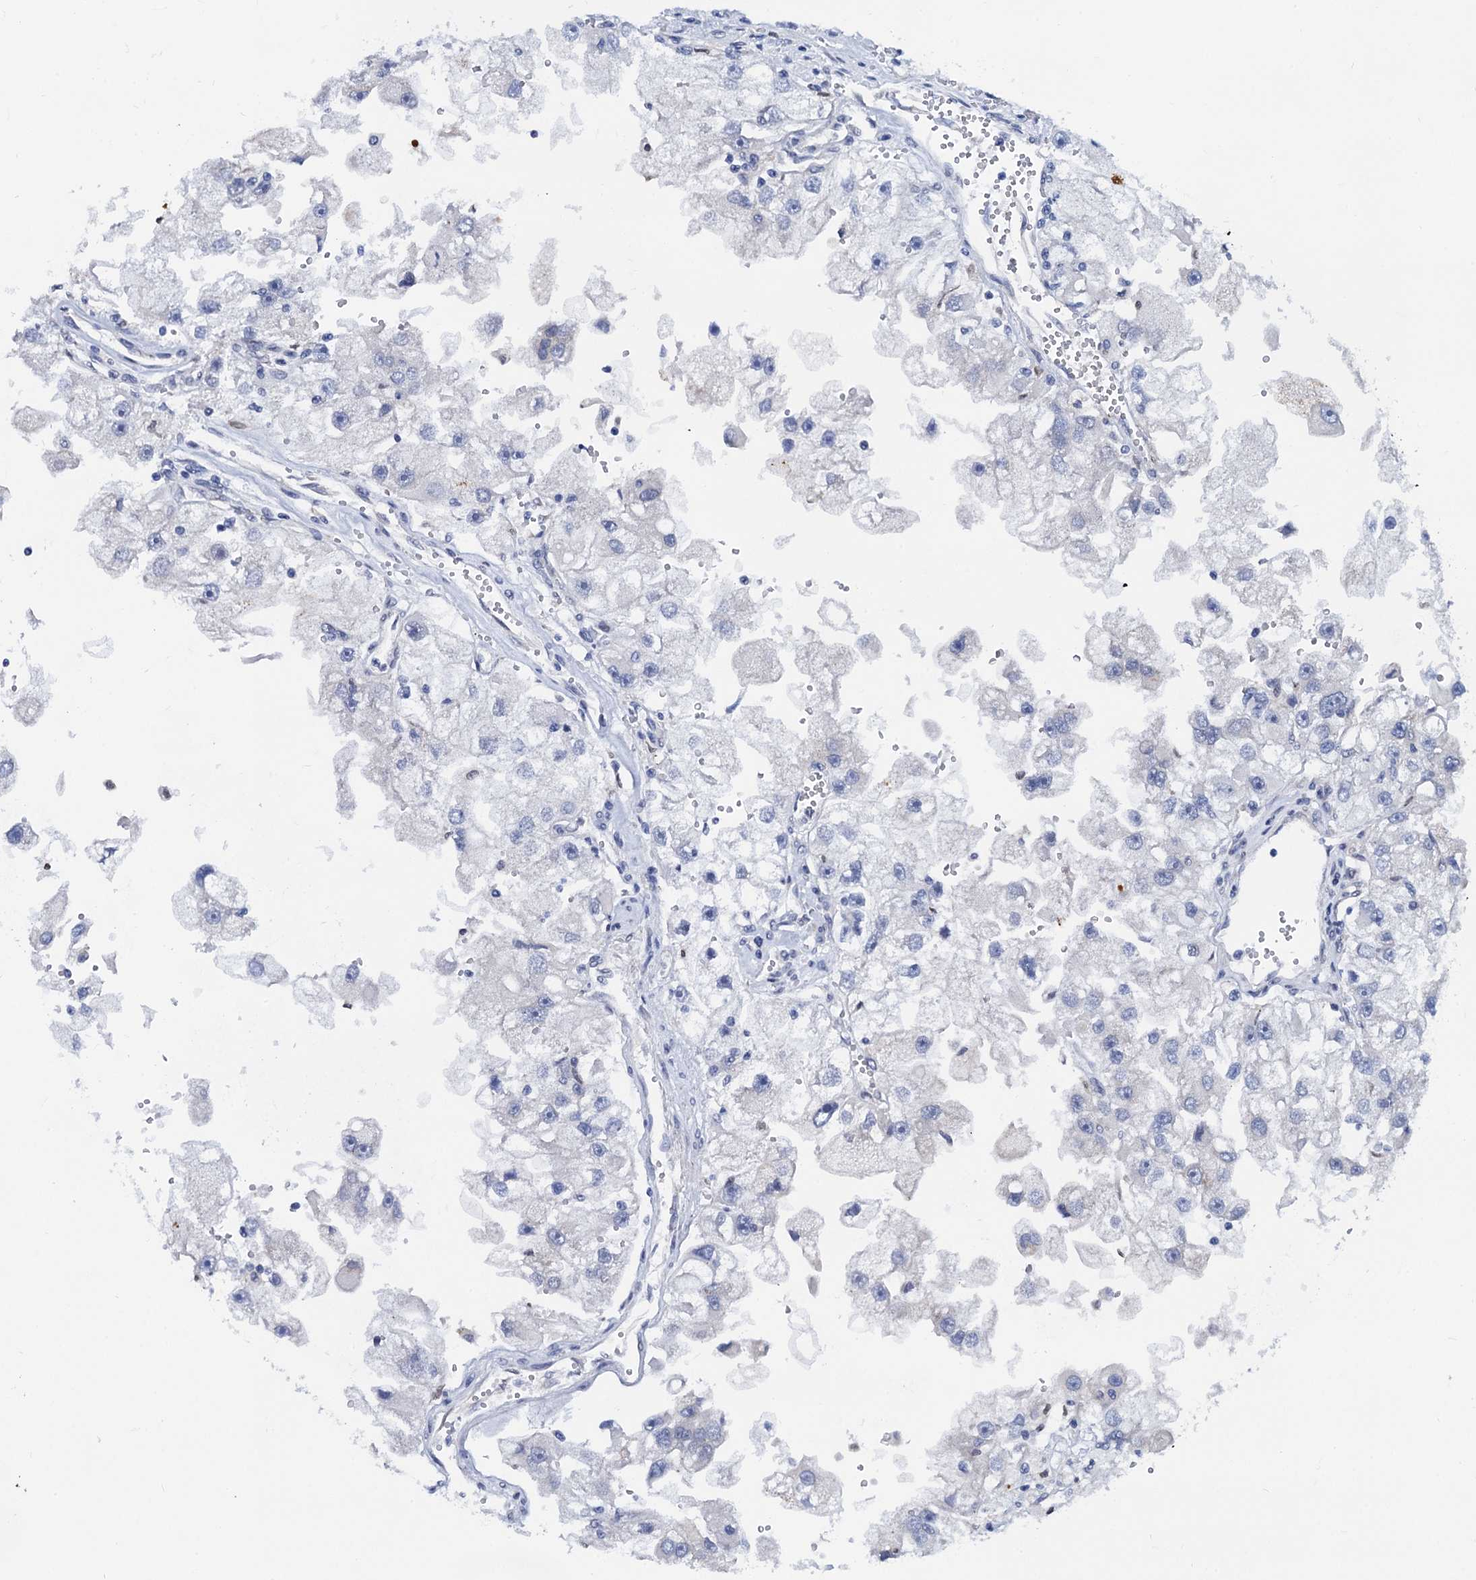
{"staining": {"intensity": "negative", "quantity": "none", "location": "none"}, "tissue": "renal cancer", "cell_type": "Tumor cells", "image_type": "cancer", "snomed": [{"axis": "morphology", "description": "Adenocarcinoma, NOS"}, {"axis": "topography", "description": "Kidney"}], "caption": "Tumor cells are negative for protein expression in human renal cancer (adenocarcinoma).", "gene": "C16orf87", "patient": {"sex": "male", "age": 63}}